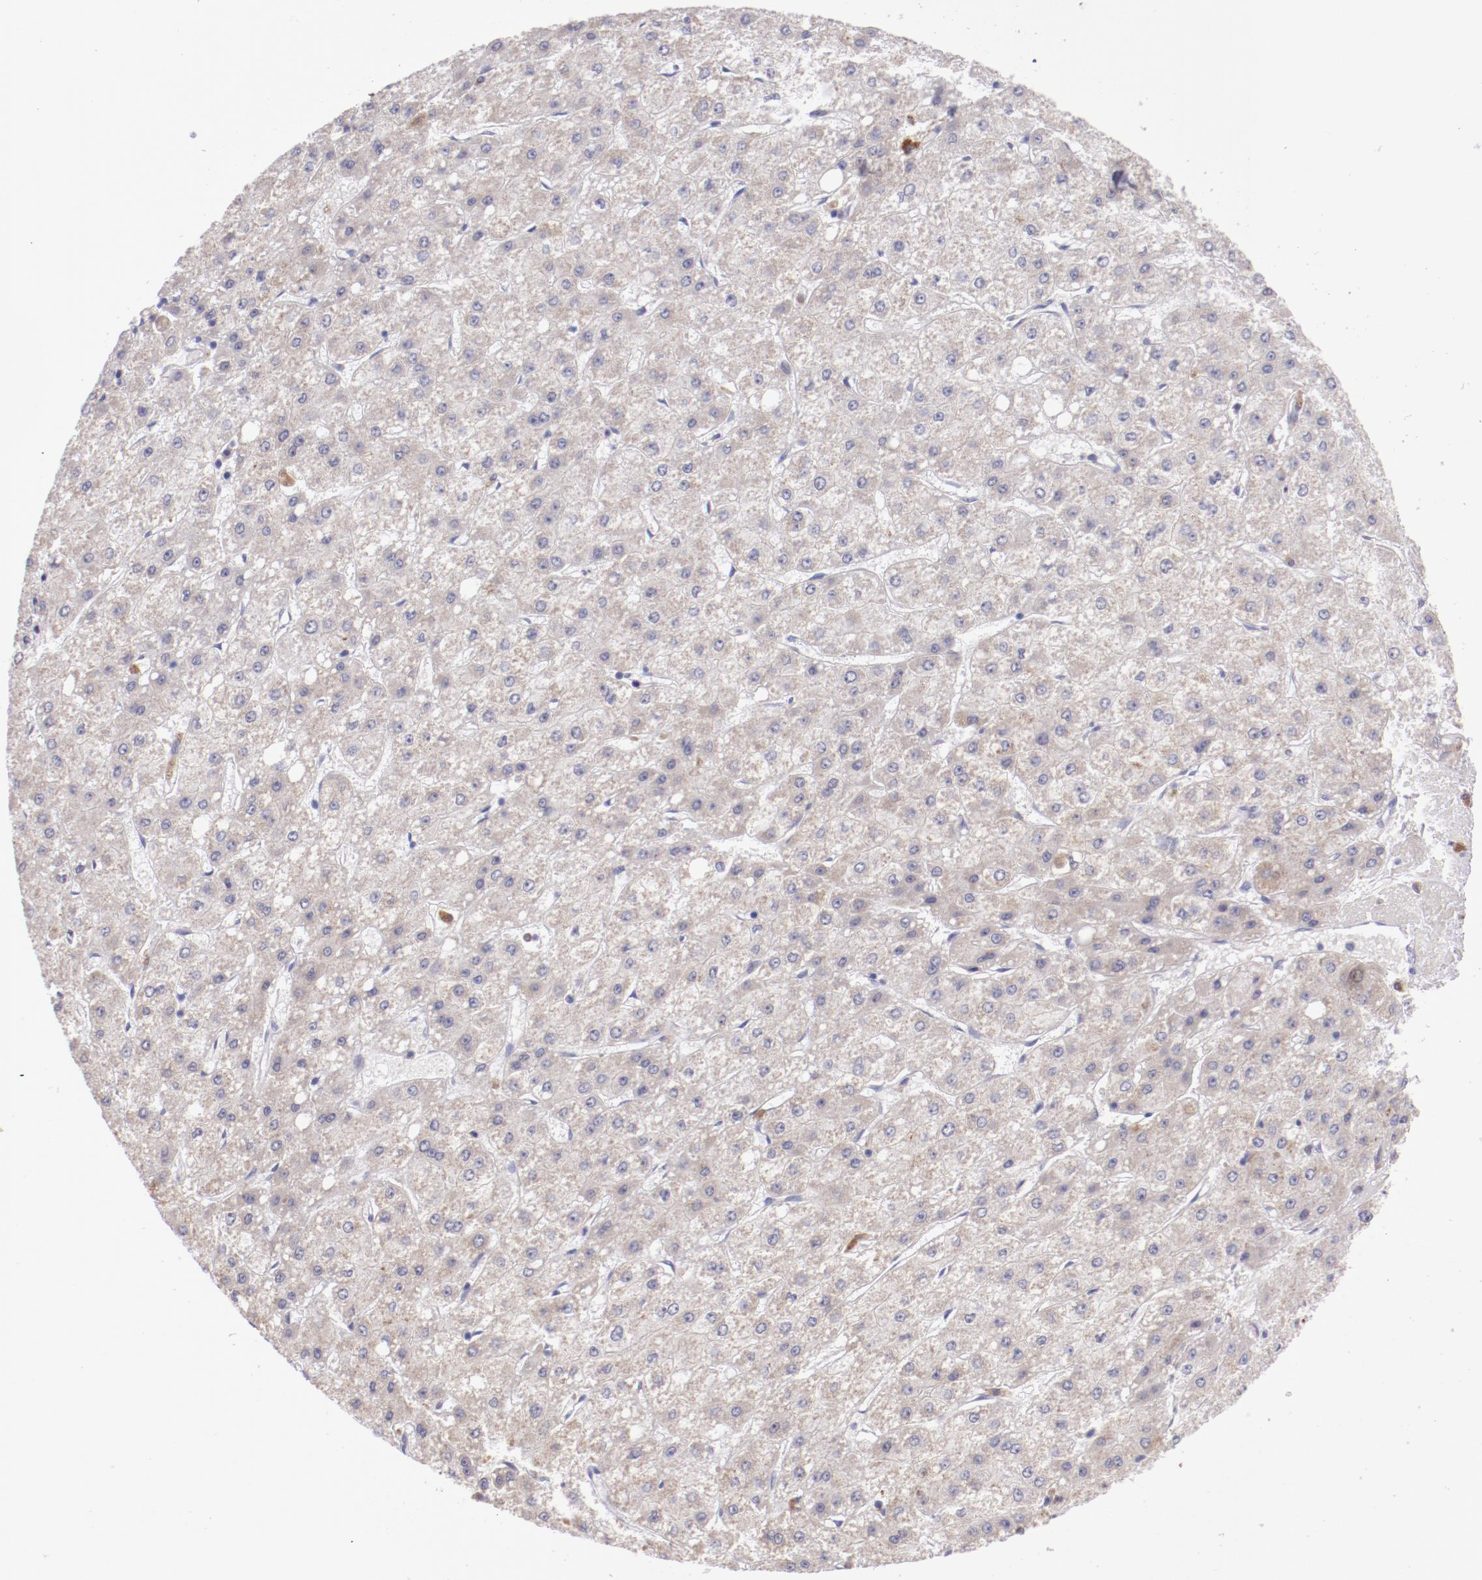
{"staining": {"intensity": "weak", "quantity": ">75%", "location": "cytoplasmic/membranous"}, "tissue": "liver cancer", "cell_type": "Tumor cells", "image_type": "cancer", "snomed": [{"axis": "morphology", "description": "Carcinoma, Hepatocellular, NOS"}, {"axis": "topography", "description": "Liver"}], "caption": "DAB immunohistochemical staining of human liver hepatocellular carcinoma displays weak cytoplasmic/membranous protein expression in approximately >75% of tumor cells. The staining was performed using DAB (3,3'-diaminobenzidine), with brown indicating positive protein expression. Nuclei are stained blue with hematoxylin.", "gene": "TRAF3", "patient": {"sex": "female", "age": 52}}